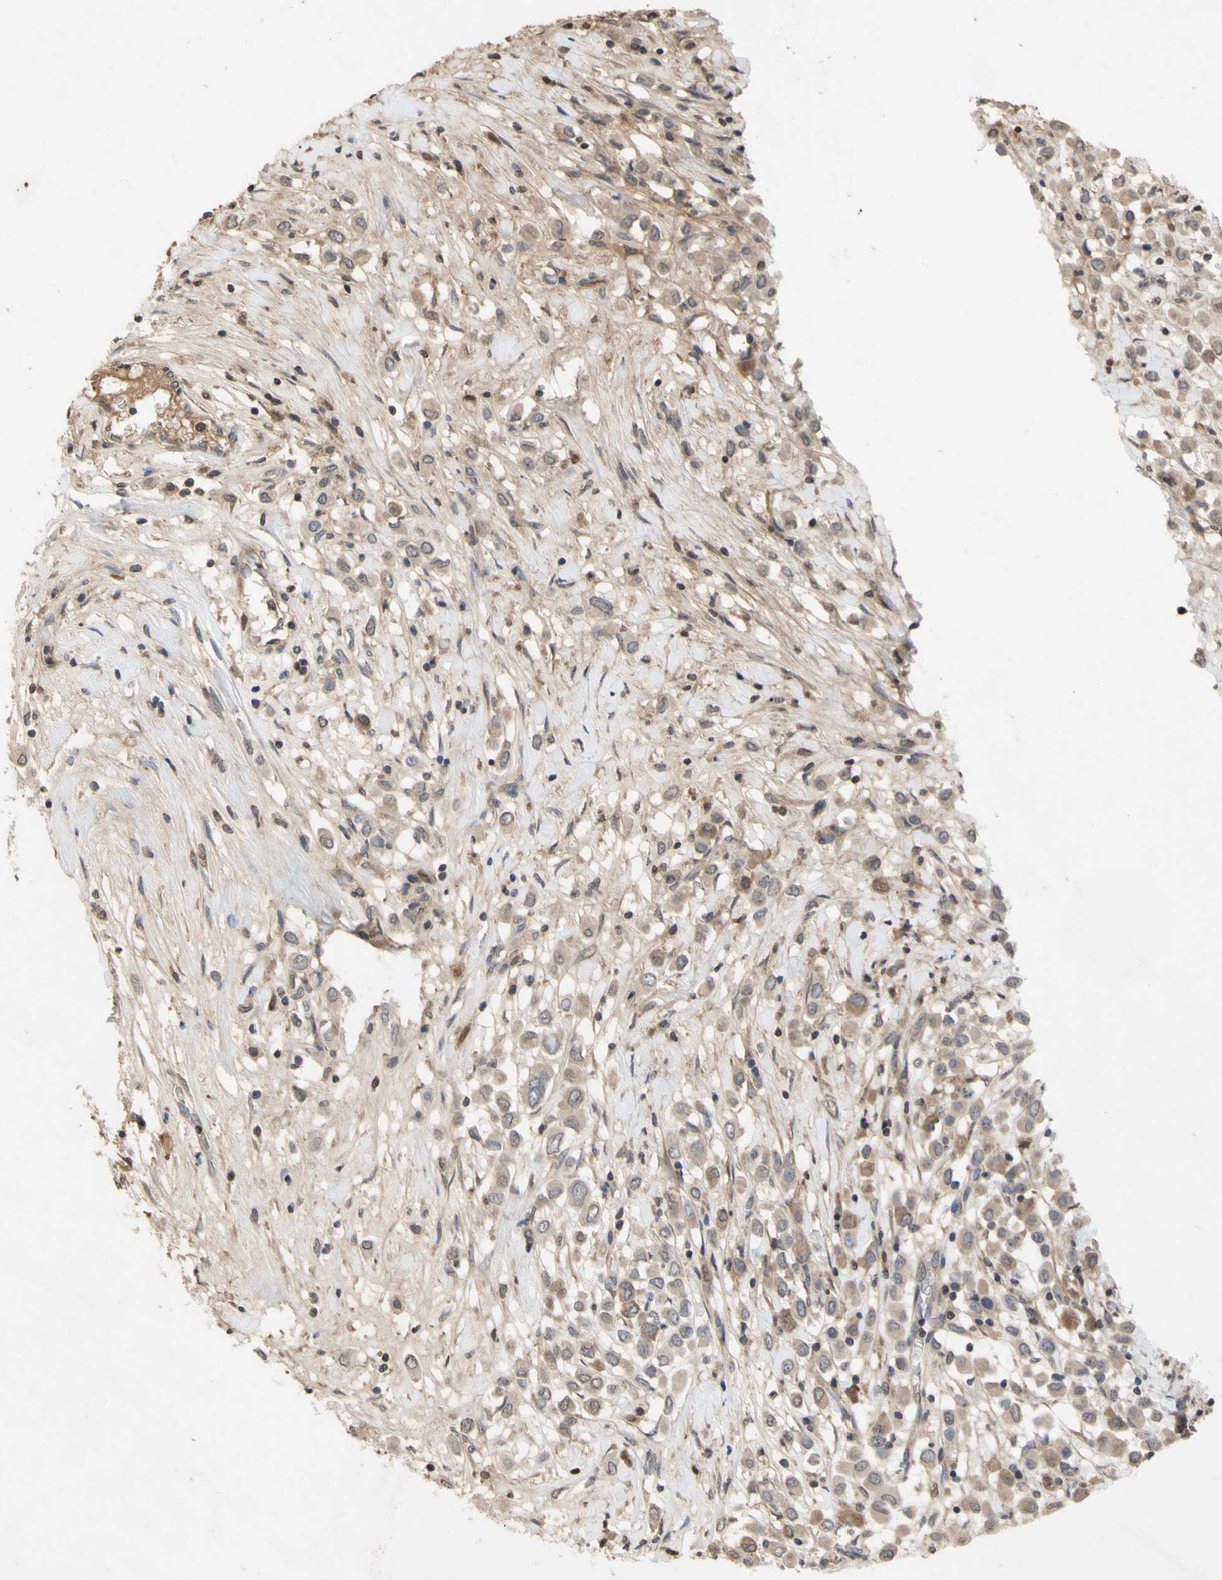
{"staining": {"intensity": "weak", "quantity": ">75%", "location": "cytoplasmic/membranous"}, "tissue": "breast cancer", "cell_type": "Tumor cells", "image_type": "cancer", "snomed": [{"axis": "morphology", "description": "Duct carcinoma"}, {"axis": "topography", "description": "Breast"}], "caption": "Weak cytoplasmic/membranous expression is present in about >75% of tumor cells in breast cancer.", "gene": "NECTIN3", "patient": {"sex": "female", "age": 61}}